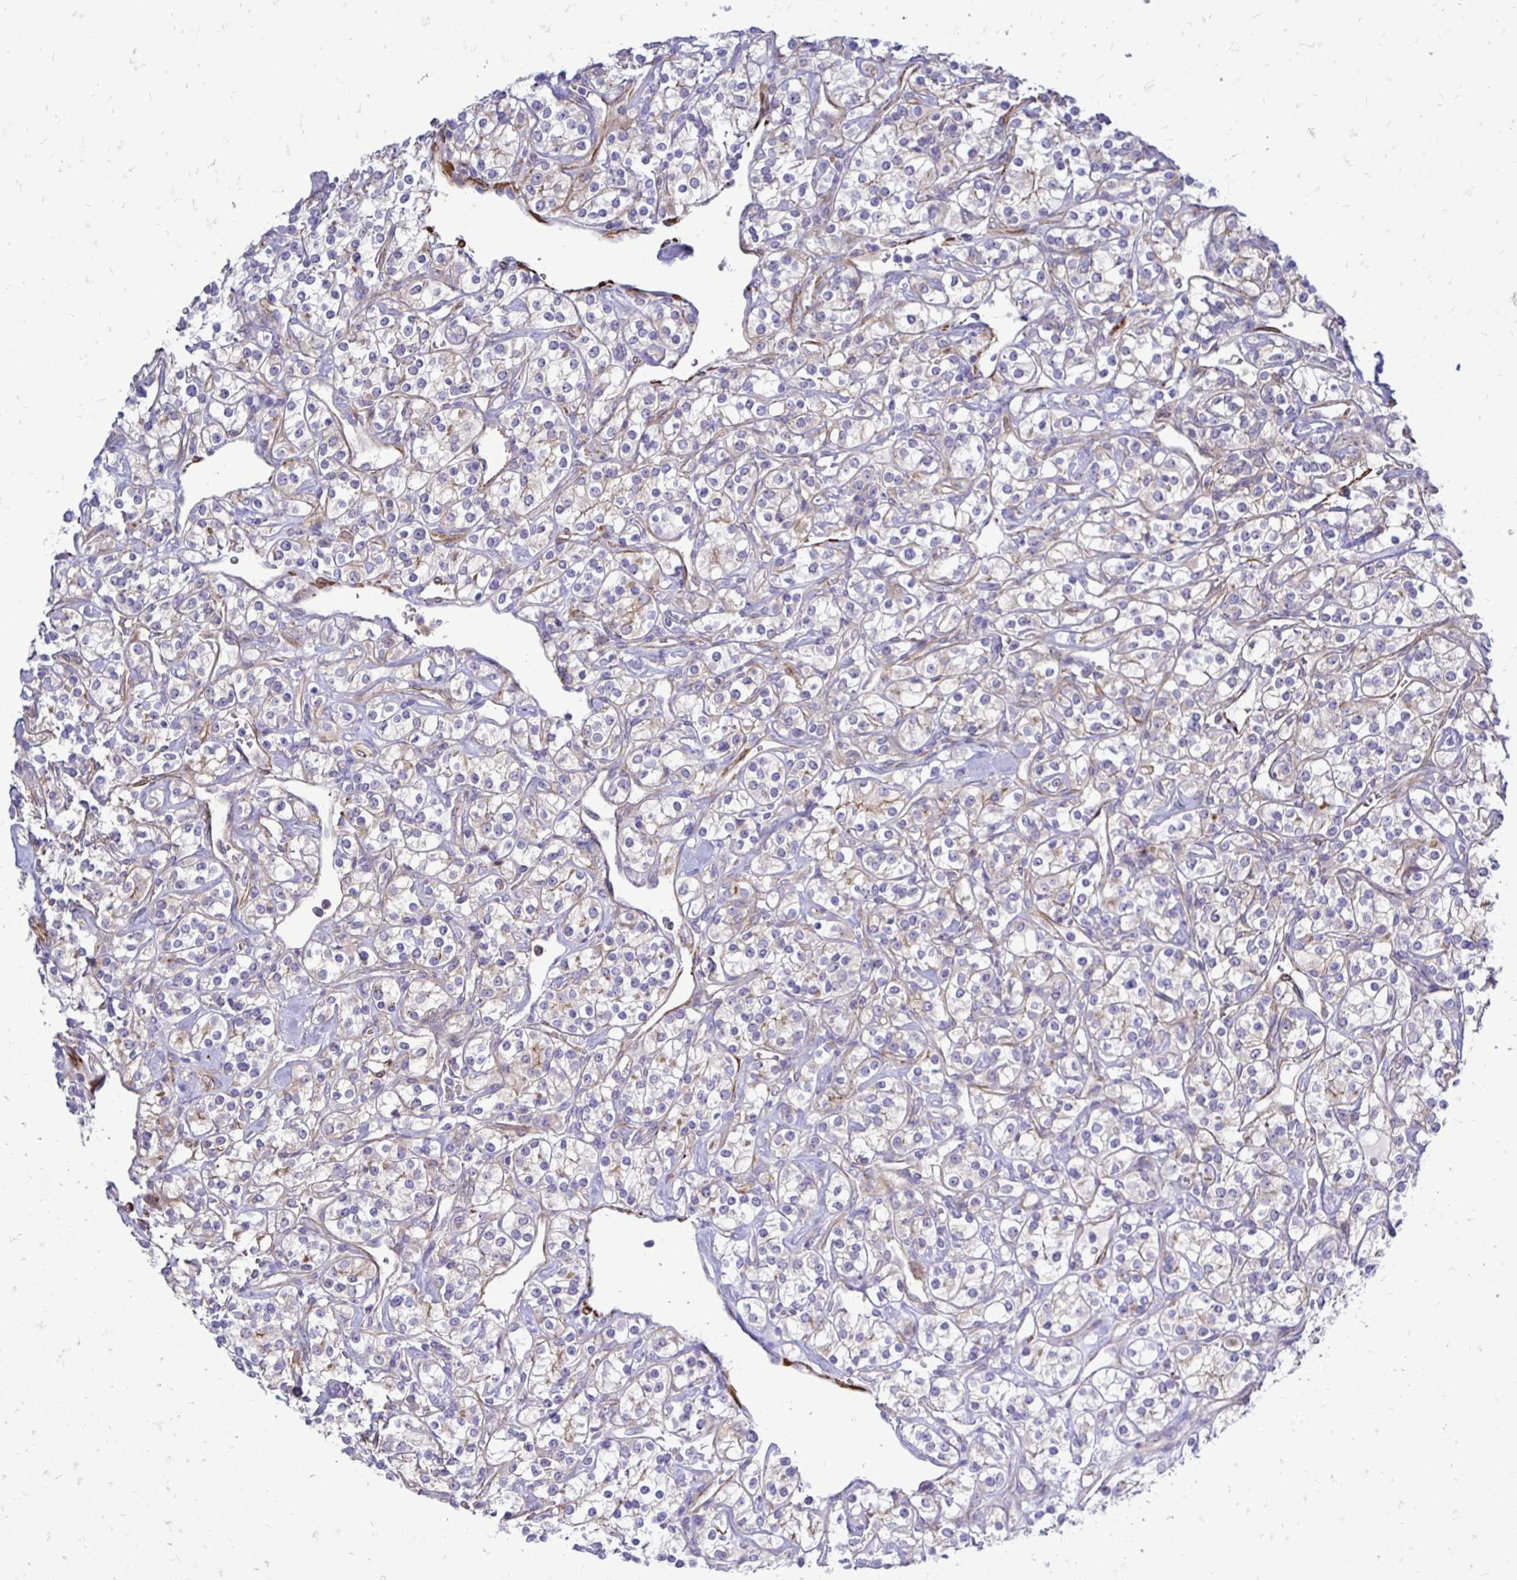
{"staining": {"intensity": "weak", "quantity": "<25%", "location": "cytoplasmic/membranous"}, "tissue": "renal cancer", "cell_type": "Tumor cells", "image_type": "cancer", "snomed": [{"axis": "morphology", "description": "Adenocarcinoma, NOS"}, {"axis": "topography", "description": "Kidney"}], "caption": "Tumor cells are negative for brown protein staining in adenocarcinoma (renal). Nuclei are stained in blue.", "gene": "CTPS1", "patient": {"sex": "male", "age": 77}}